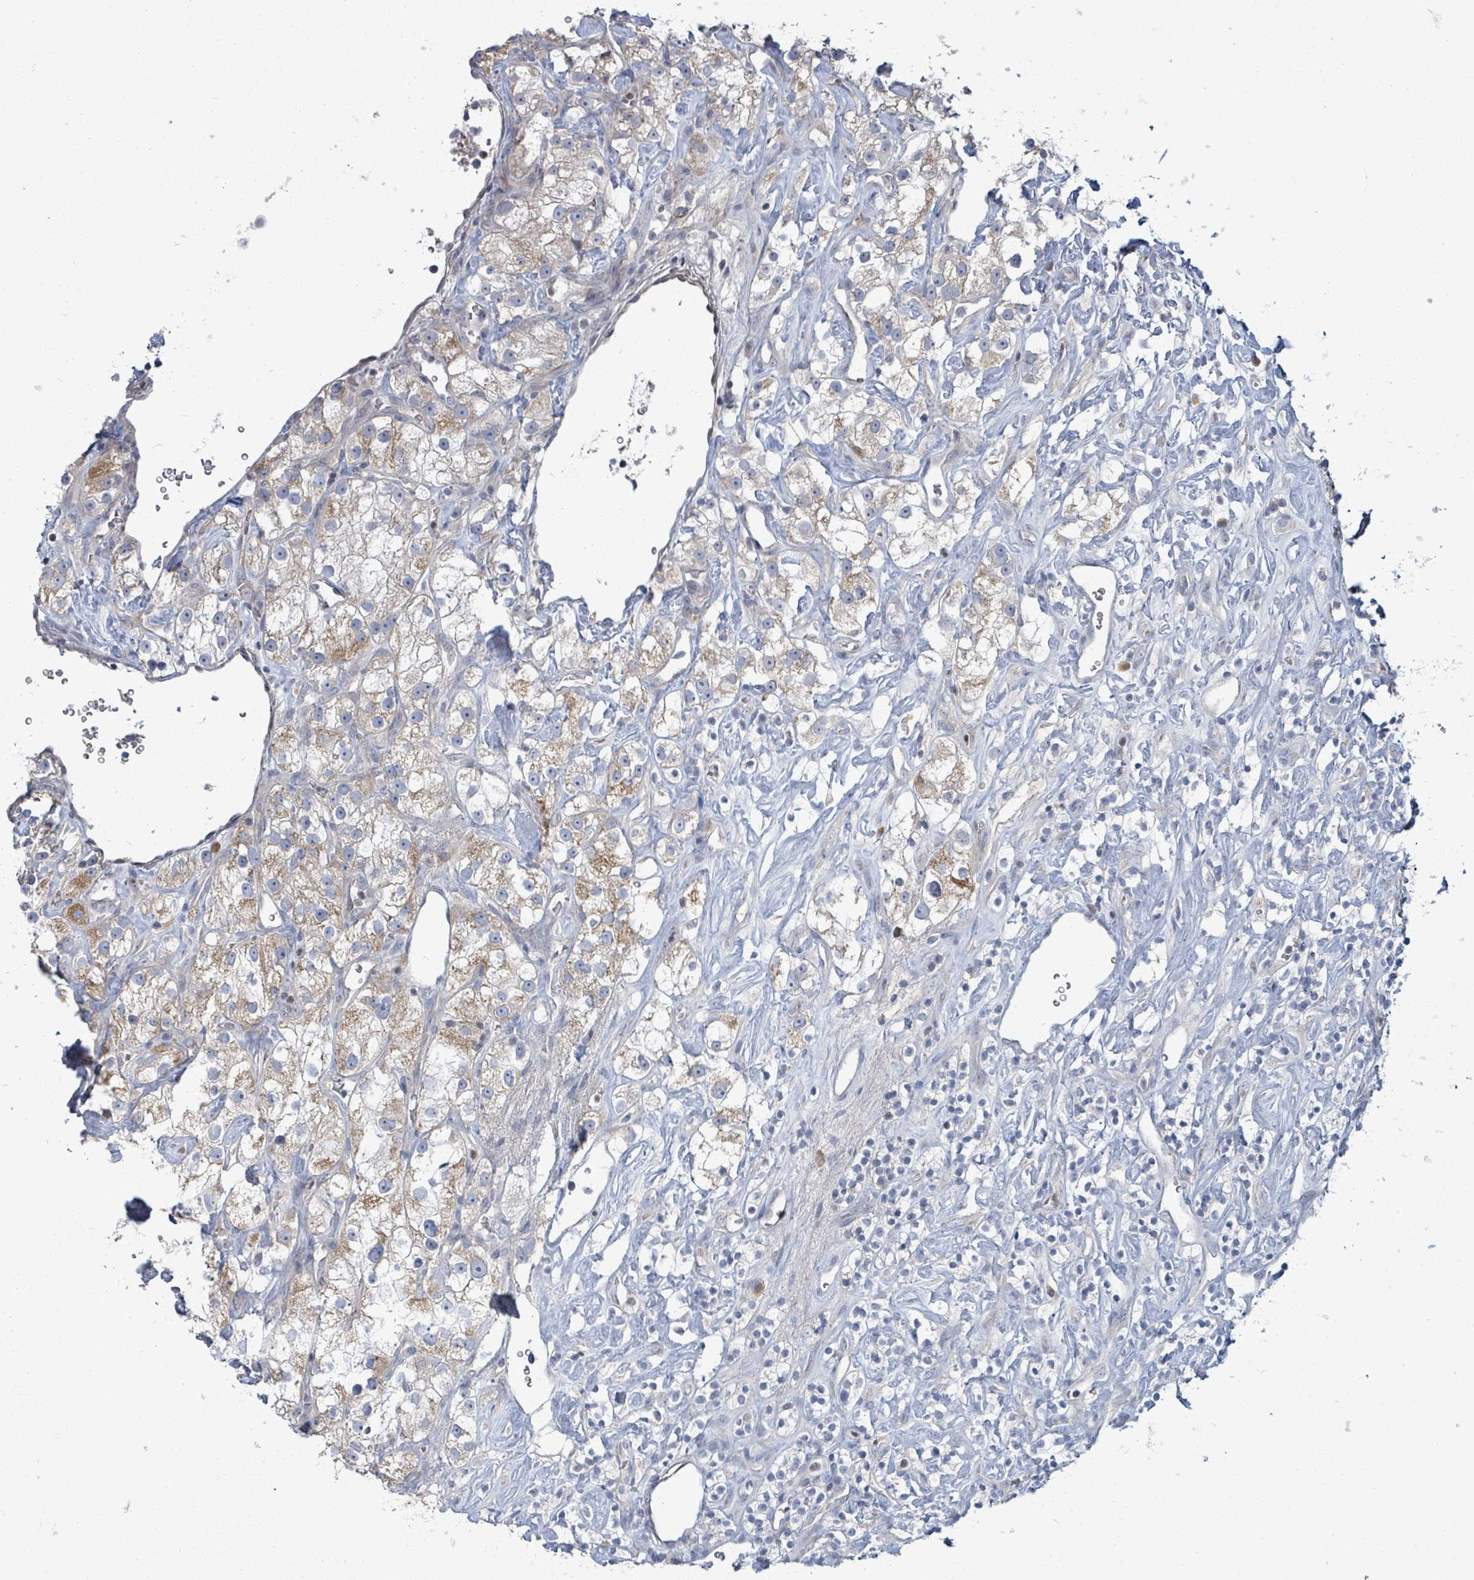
{"staining": {"intensity": "moderate", "quantity": "25%-75%", "location": "cytoplasmic/membranous"}, "tissue": "renal cancer", "cell_type": "Tumor cells", "image_type": "cancer", "snomed": [{"axis": "morphology", "description": "Adenocarcinoma, NOS"}, {"axis": "topography", "description": "Kidney"}], "caption": "Protein staining reveals moderate cytoplasmic/membranous expression in approximately 25%-75% of tumor cells in adenocarcinoma (renal).", "gene": "ZFPM1", "patient": {"sex": "male", "age": 77}}